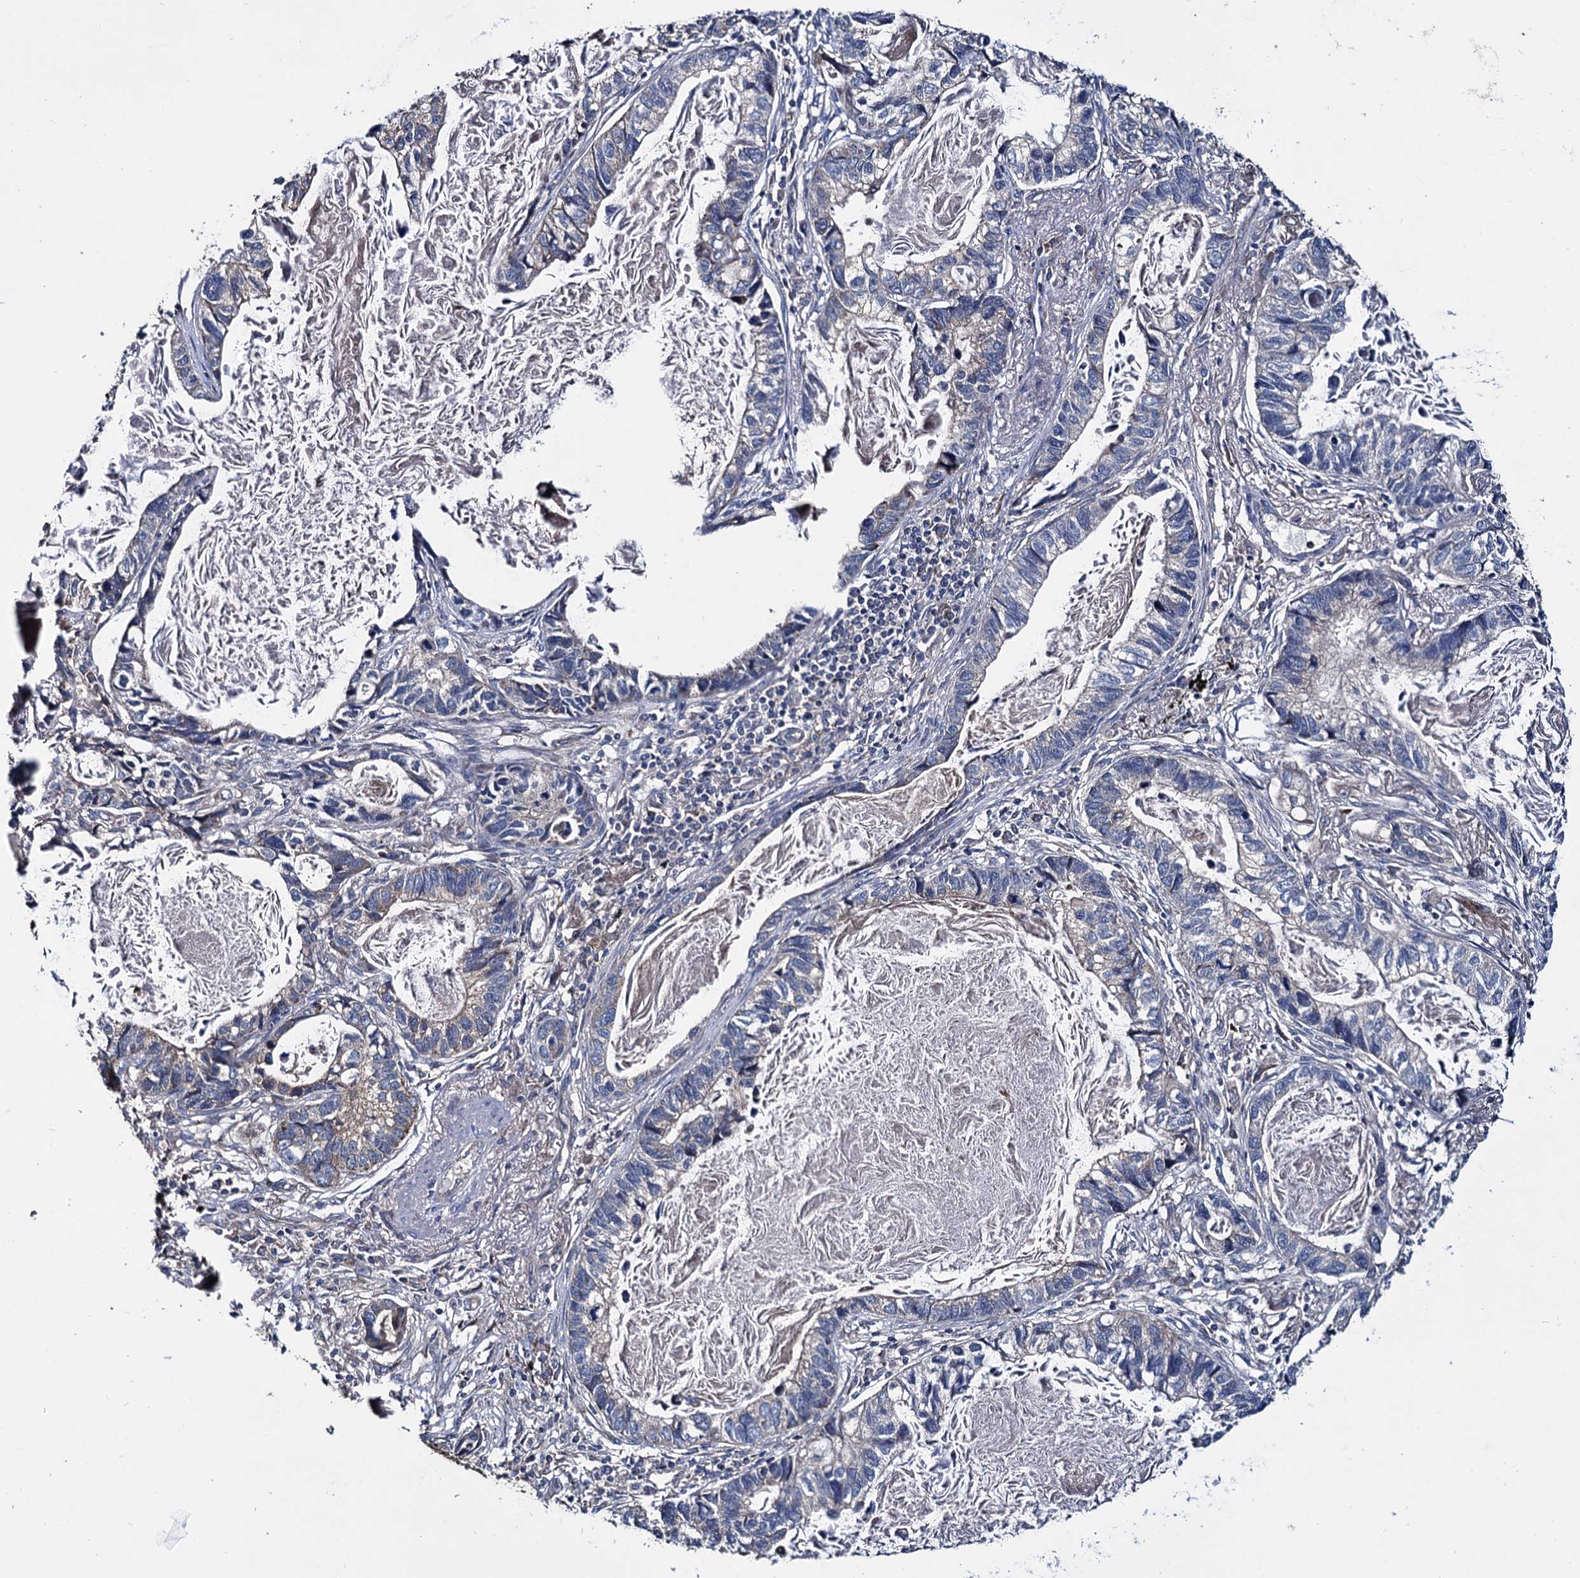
{"staining": {"intensity": "negative", "quantity": "none", "location": "none"}, "tissue": "lung cancer", "cell_type": "Tumor cells", "image_type": "cancer", "snomed": [{"axis": "morphology", "description": "Adenocarcinoma, NOS"}, {"axis": "topography", "description": "Lung"}], "caption": "An IHC photomicrograph of lung cancer (adenocarcinoma) is shown. There is no staining in tumor cells of lung cancer (adenocarcinoma).", "gene": "CEP192", "patient": {"sex": "male", "age": 67}}